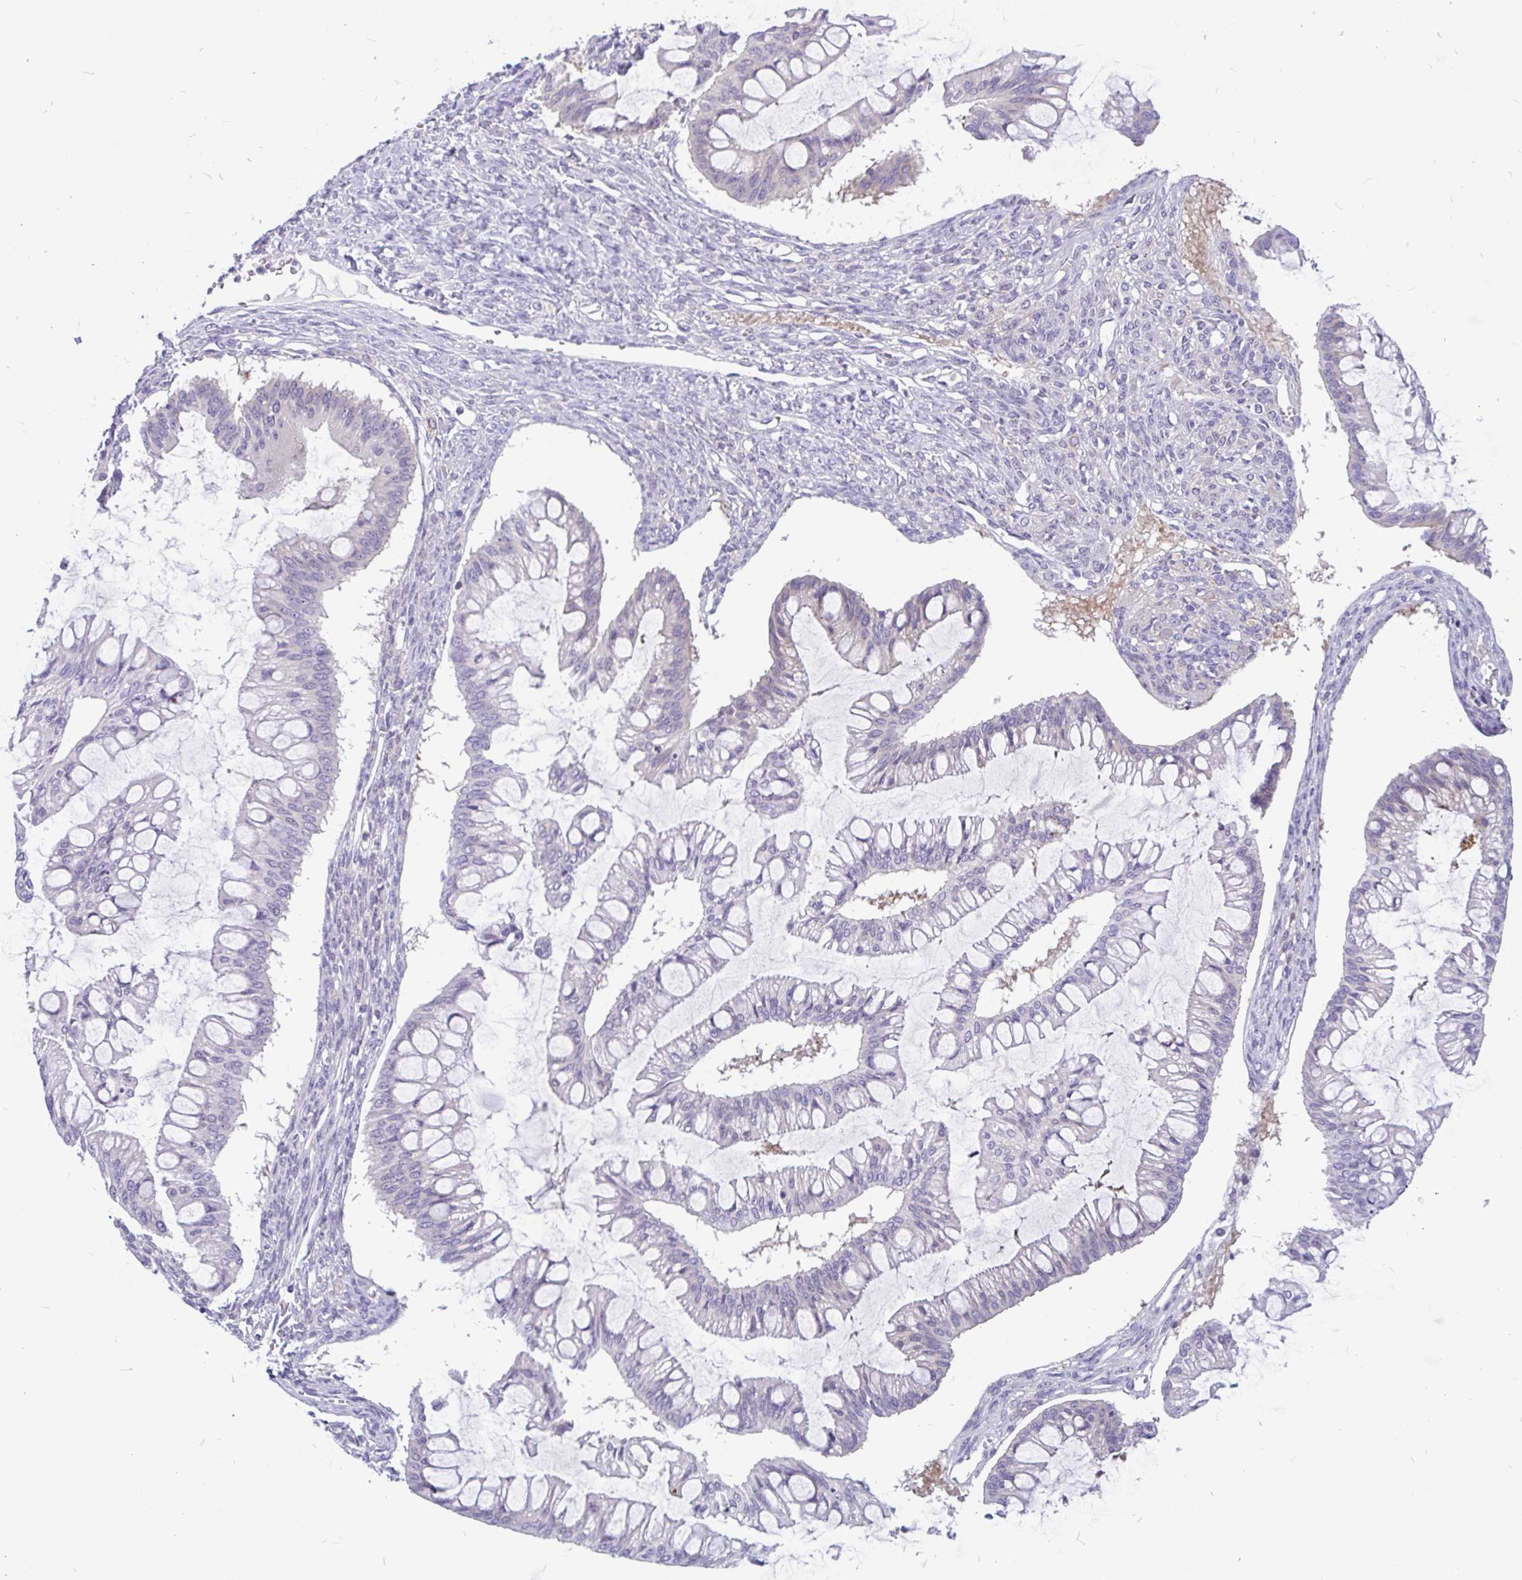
{"staining": {"intensity": "negative", "quantity": "none", "location": "none"}, "tissue": "ovarian cancer", "cell_type": "Tumor cells", "image_type": "cancer", "snomed": [{"axis": "morphology", "description": "Cystadenocarcinoma, mucinous, NOS"}, {"axis": "topography", "description": "Ovary"}], "caption": "DAB (3,3'-diaminobenzidine) immunohistochemical staining of mucinous cystadenocarcinoma (ovarian) displays no significant expression in tumor cells.", "gene": "KIAA2013", "patient": {"sex": "female", "age": 73}}